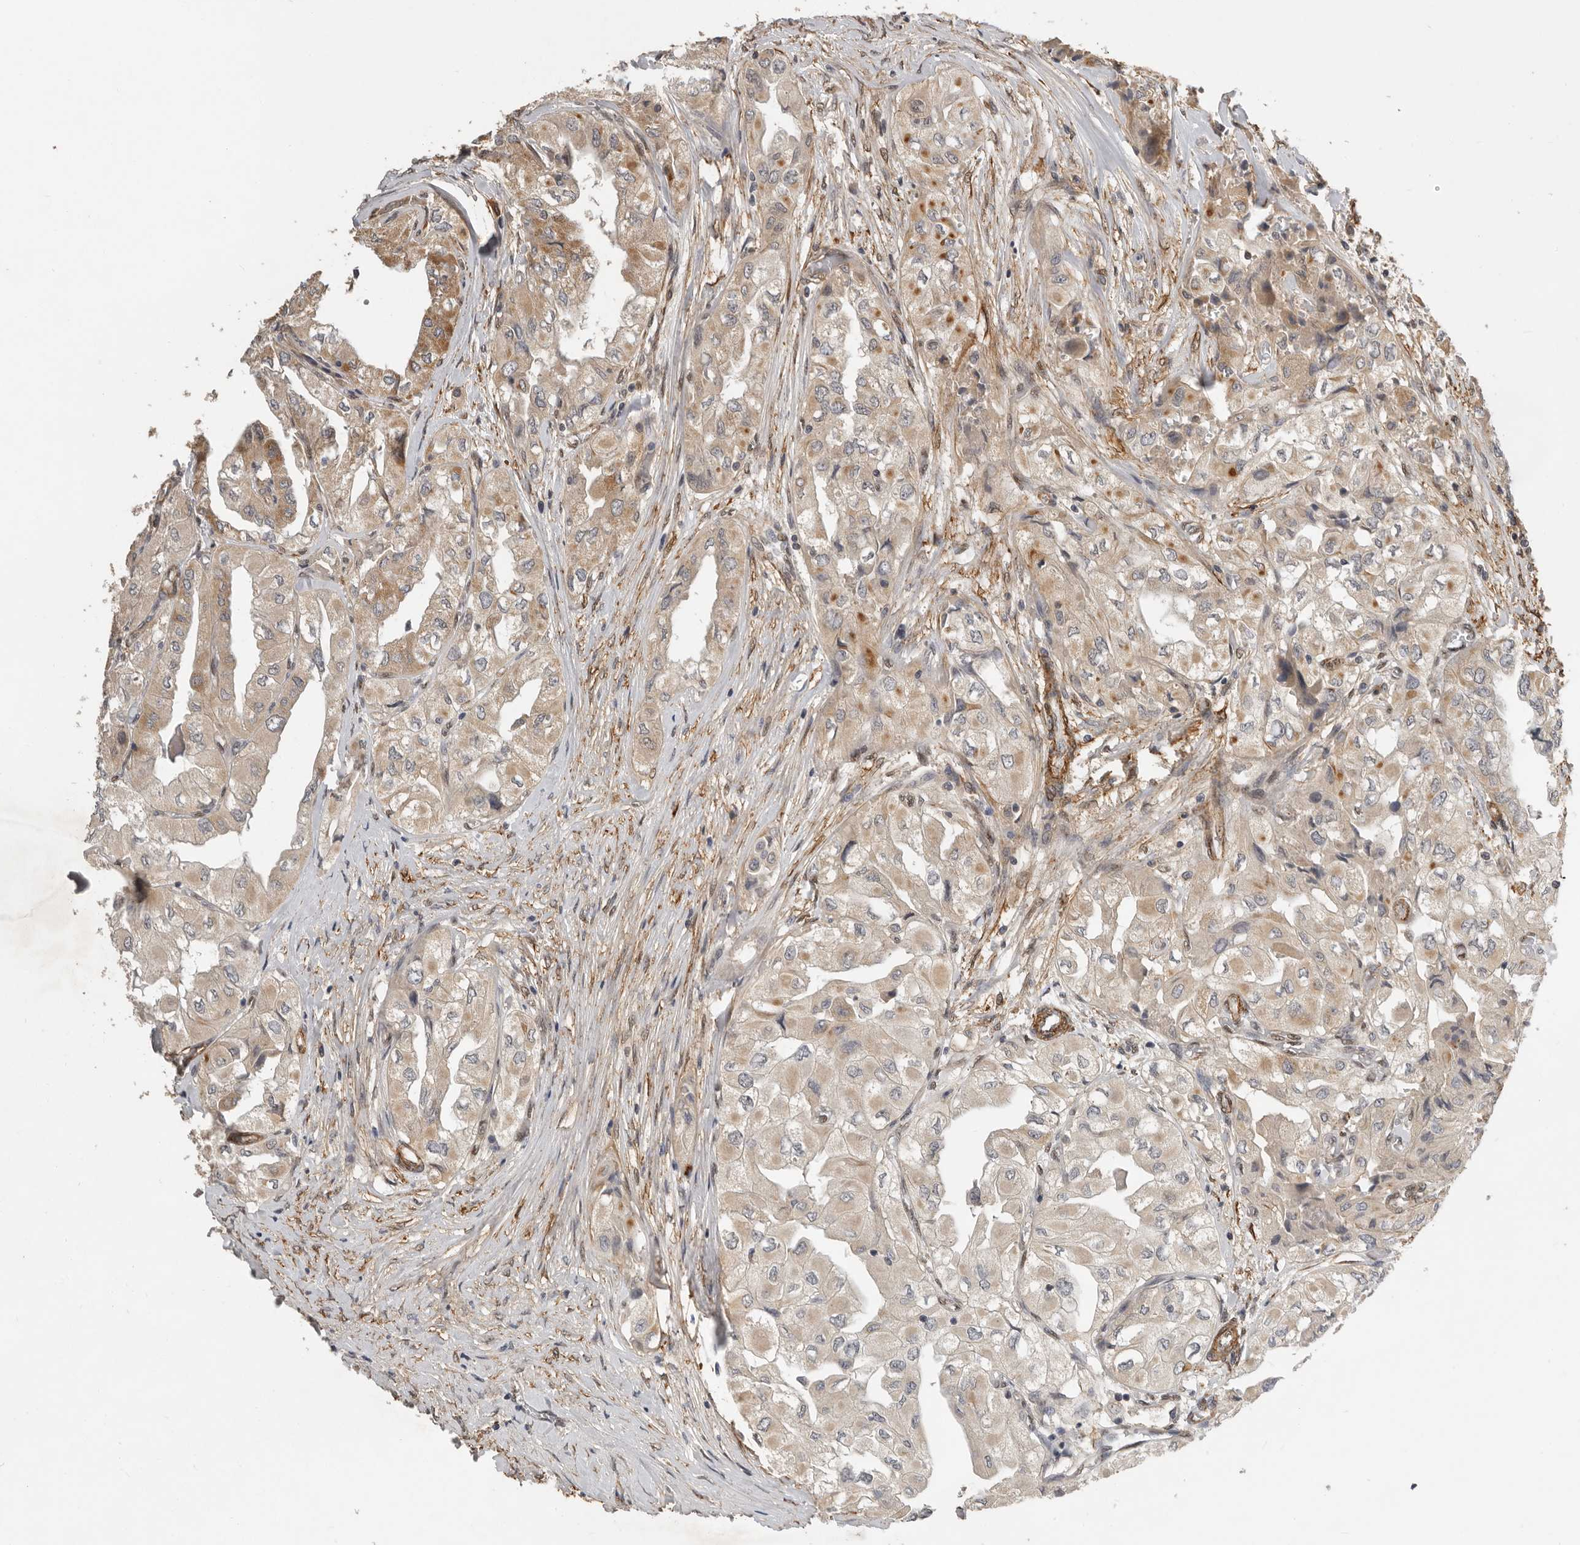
{"staining": {"intensity": "moderate", "quantity": "25%-75%", "location": "cytoplasmic/membranous"}, "tissue": "thyroid cancer", "cell_type": "Tumor cells", "image_type": "cancer", "snomed": [{"axis": "morphology", "description": "Papillary adenocarcinoma, NOS"}, {"axis": "topography", "description": "Thyroid gland"}], "caption": "This histopathology image exhibits IHC staining of thyroid papillary adenocarcinoma, with medium moderate cytoplasmic/membranous staining in approximately 25%-75% of tumor cells.", "gene": "RNF157", "patient": {"sex": "female", "age": 59}}